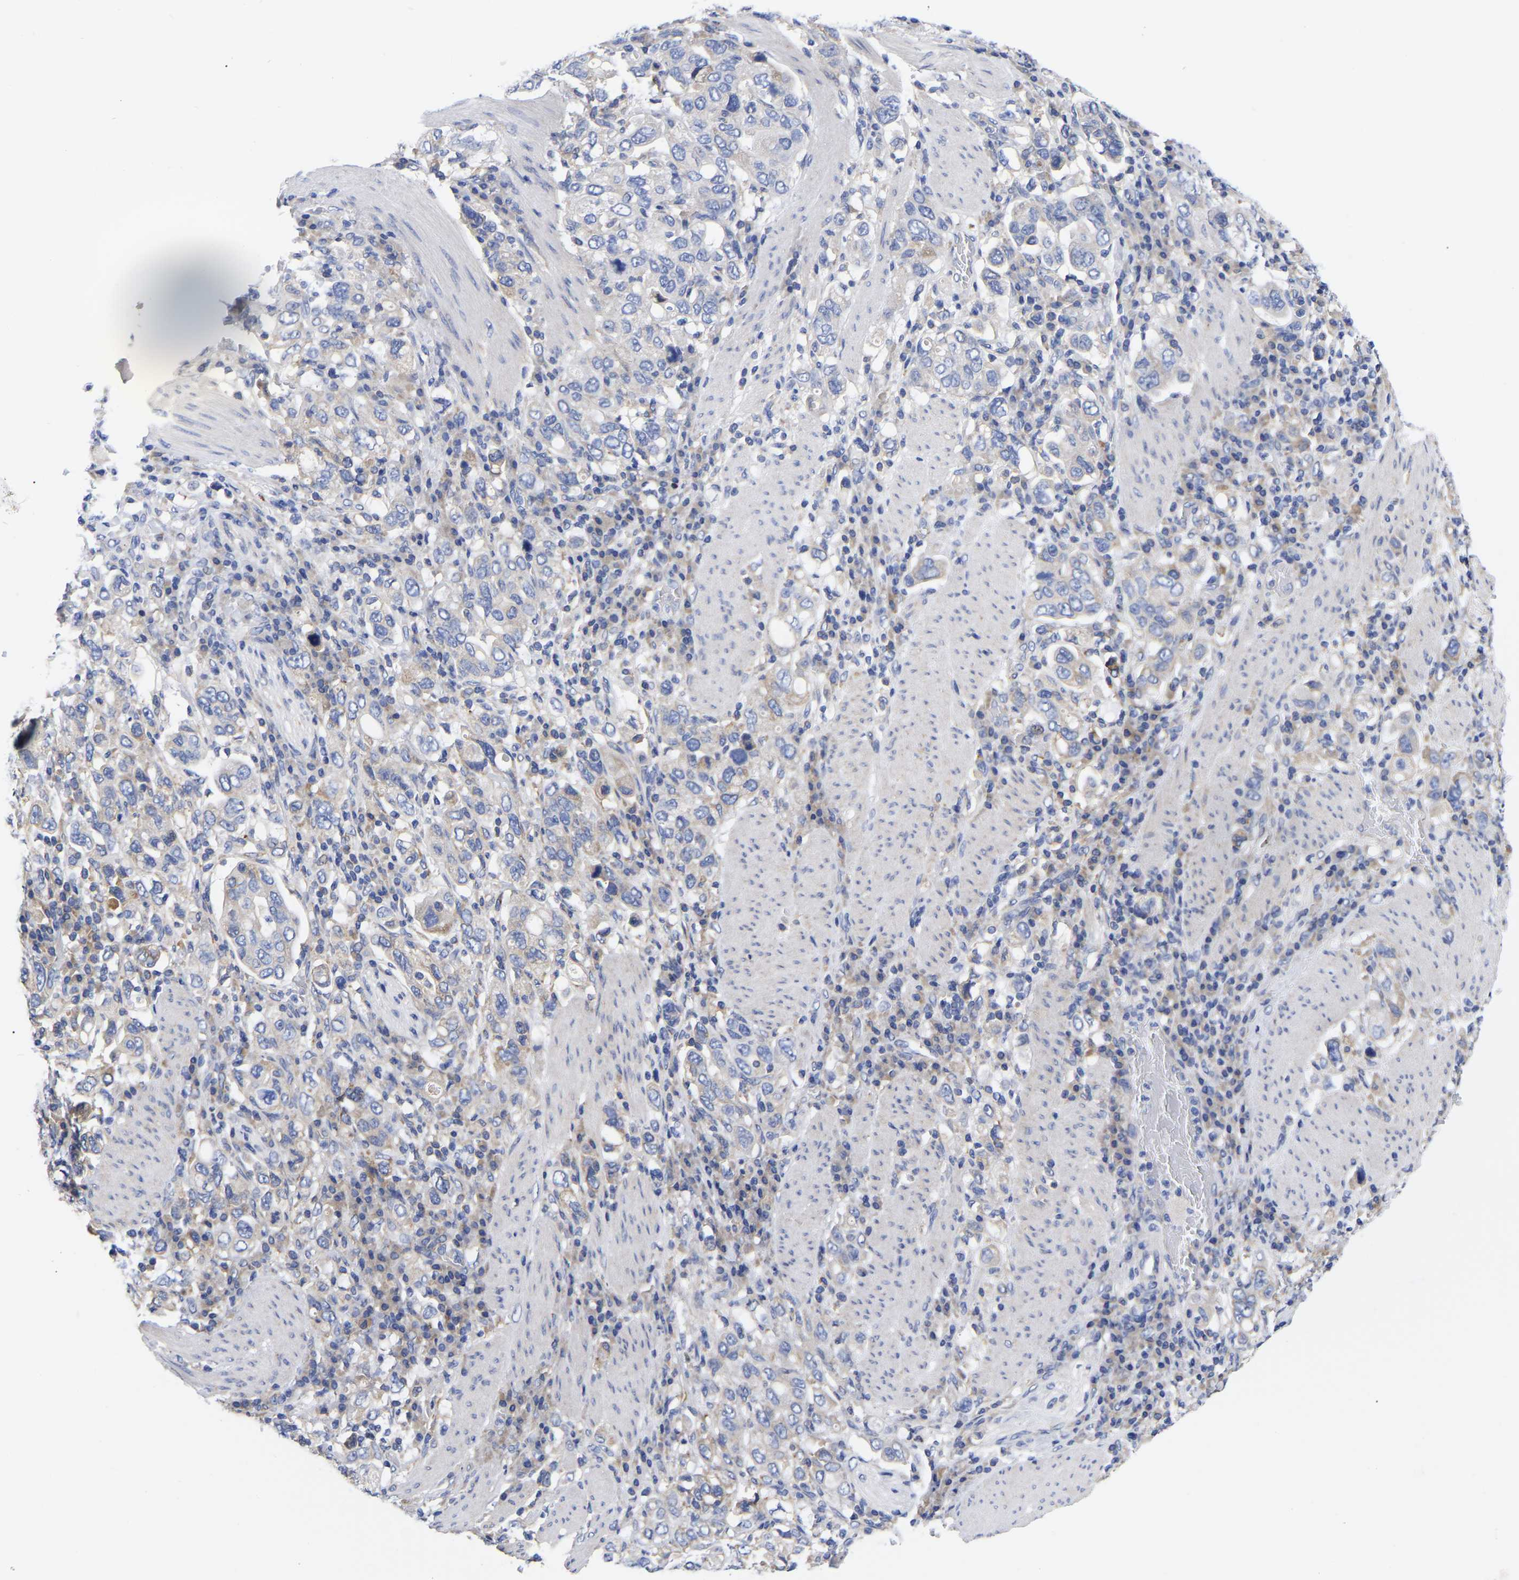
{"staining": {"intensity": "weak", "quantity": "<25%", "location": "cytoplasmic/membranous"}, "tissue": "stomach cancer", "cell_type": "Tumor cells", "image_type": "cancer", "snomed": [{"axis": "morphology", "description": "Adenocarcinoma, NOS"}, {"axis": "topography", "description": "Stomach, upper"}], "caption": "IHC of adenocarcinoma (stomach) exhibits no positivity in tumor cells.", "gene": "CFAP298", "patient": {"sex": "male", "age": 62}}